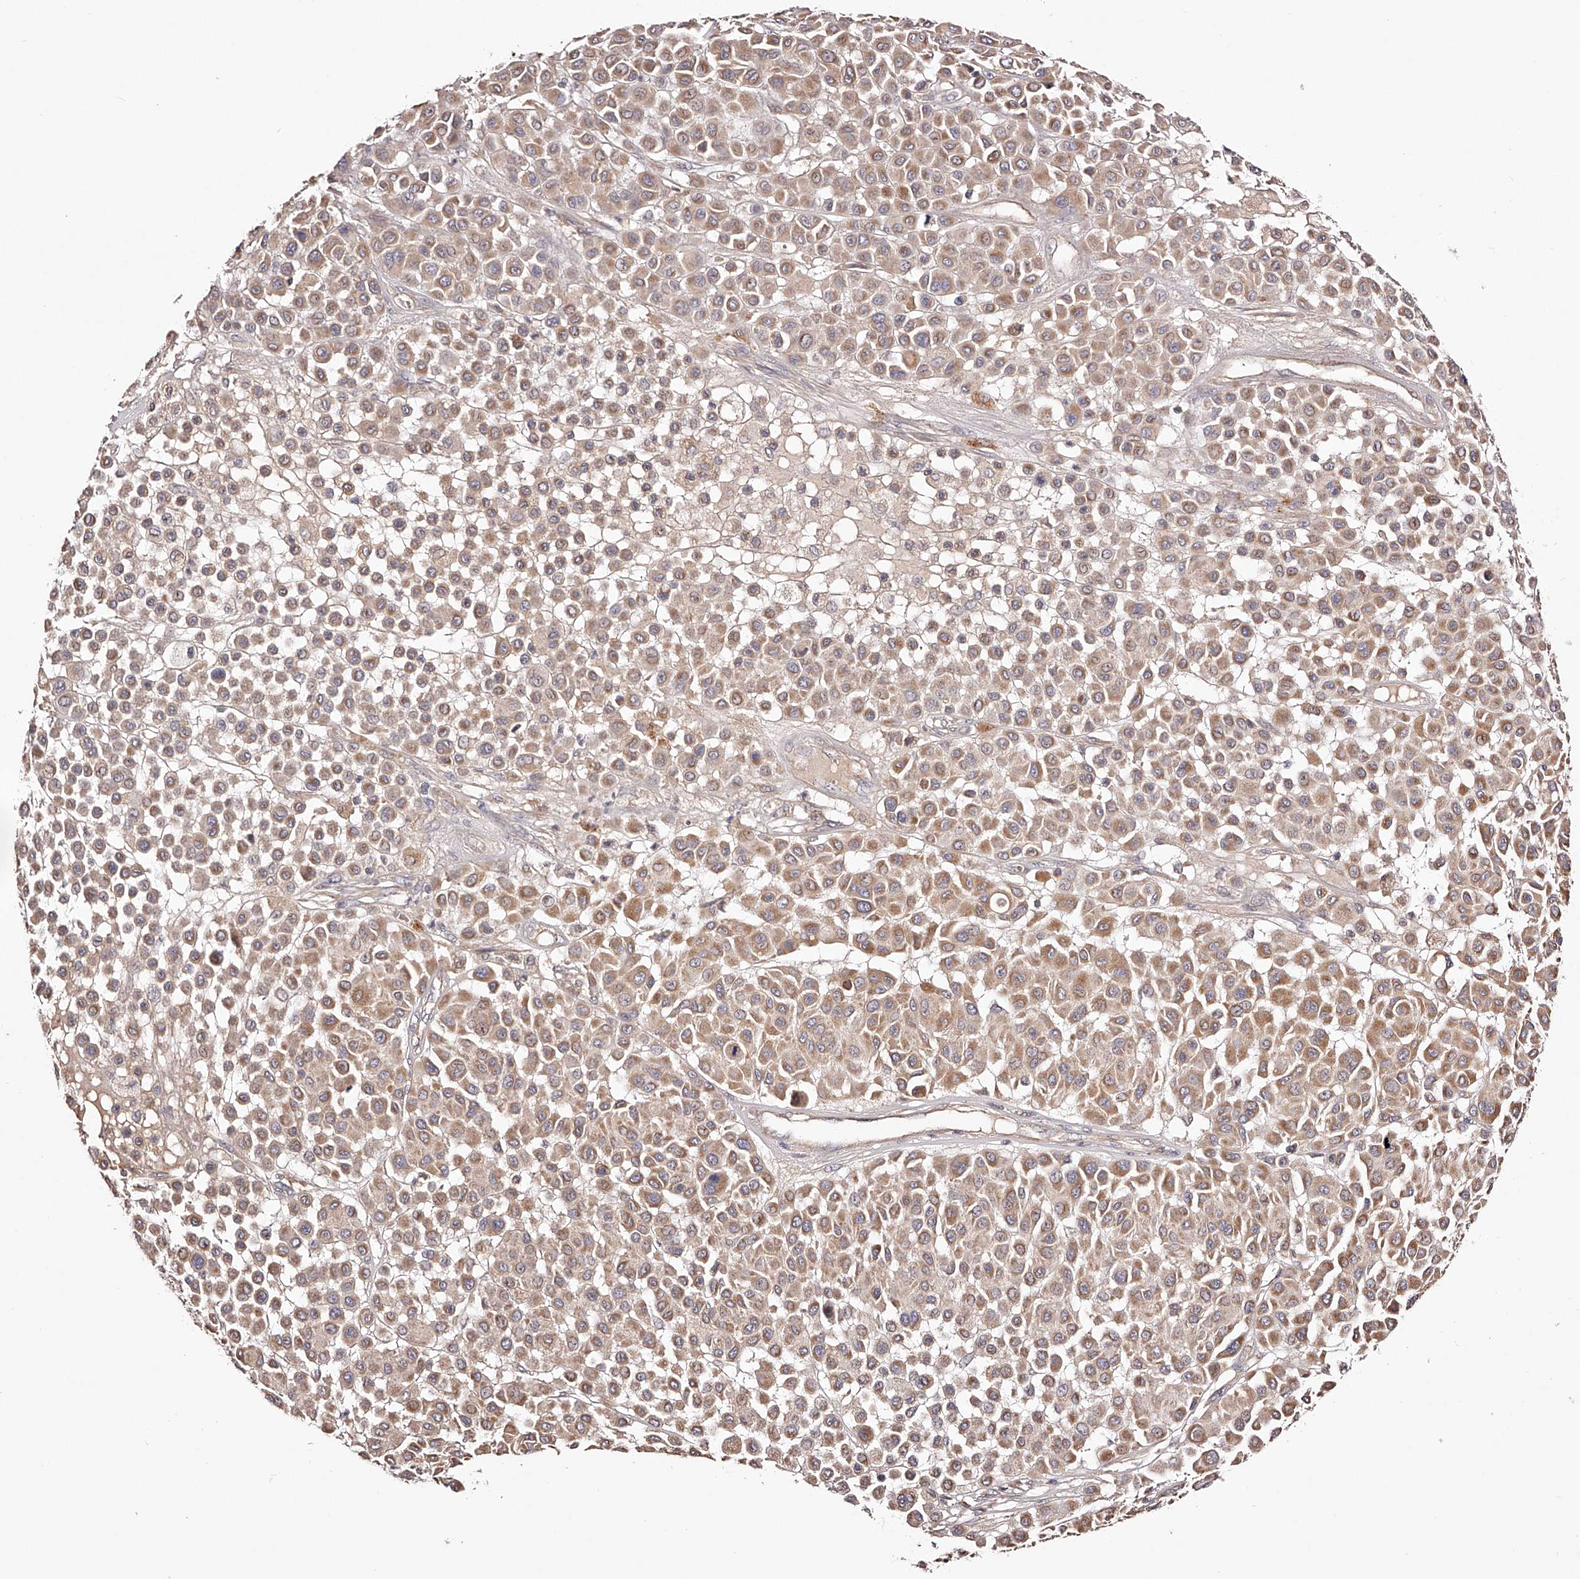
{"staining": {"intensity": "weak", "quantity": ">75%", "location": "cytoplasmic/membranous"}, "tissue": "melanoma", "cell_type": "Tumor cells", "image_type": "cancer", "snomed": [{"axis": "morphology", "description": "Malignant melanoma, Metastatic site"}, {"axis": "topography", "description": "Soft tissue"}], "caption": "Malignant melanoma (metastatic site) stained with a protein marker displays weak staining in tumor cells.", "gene": "USP21", "patient": {"sex": "male", "age": 41}}